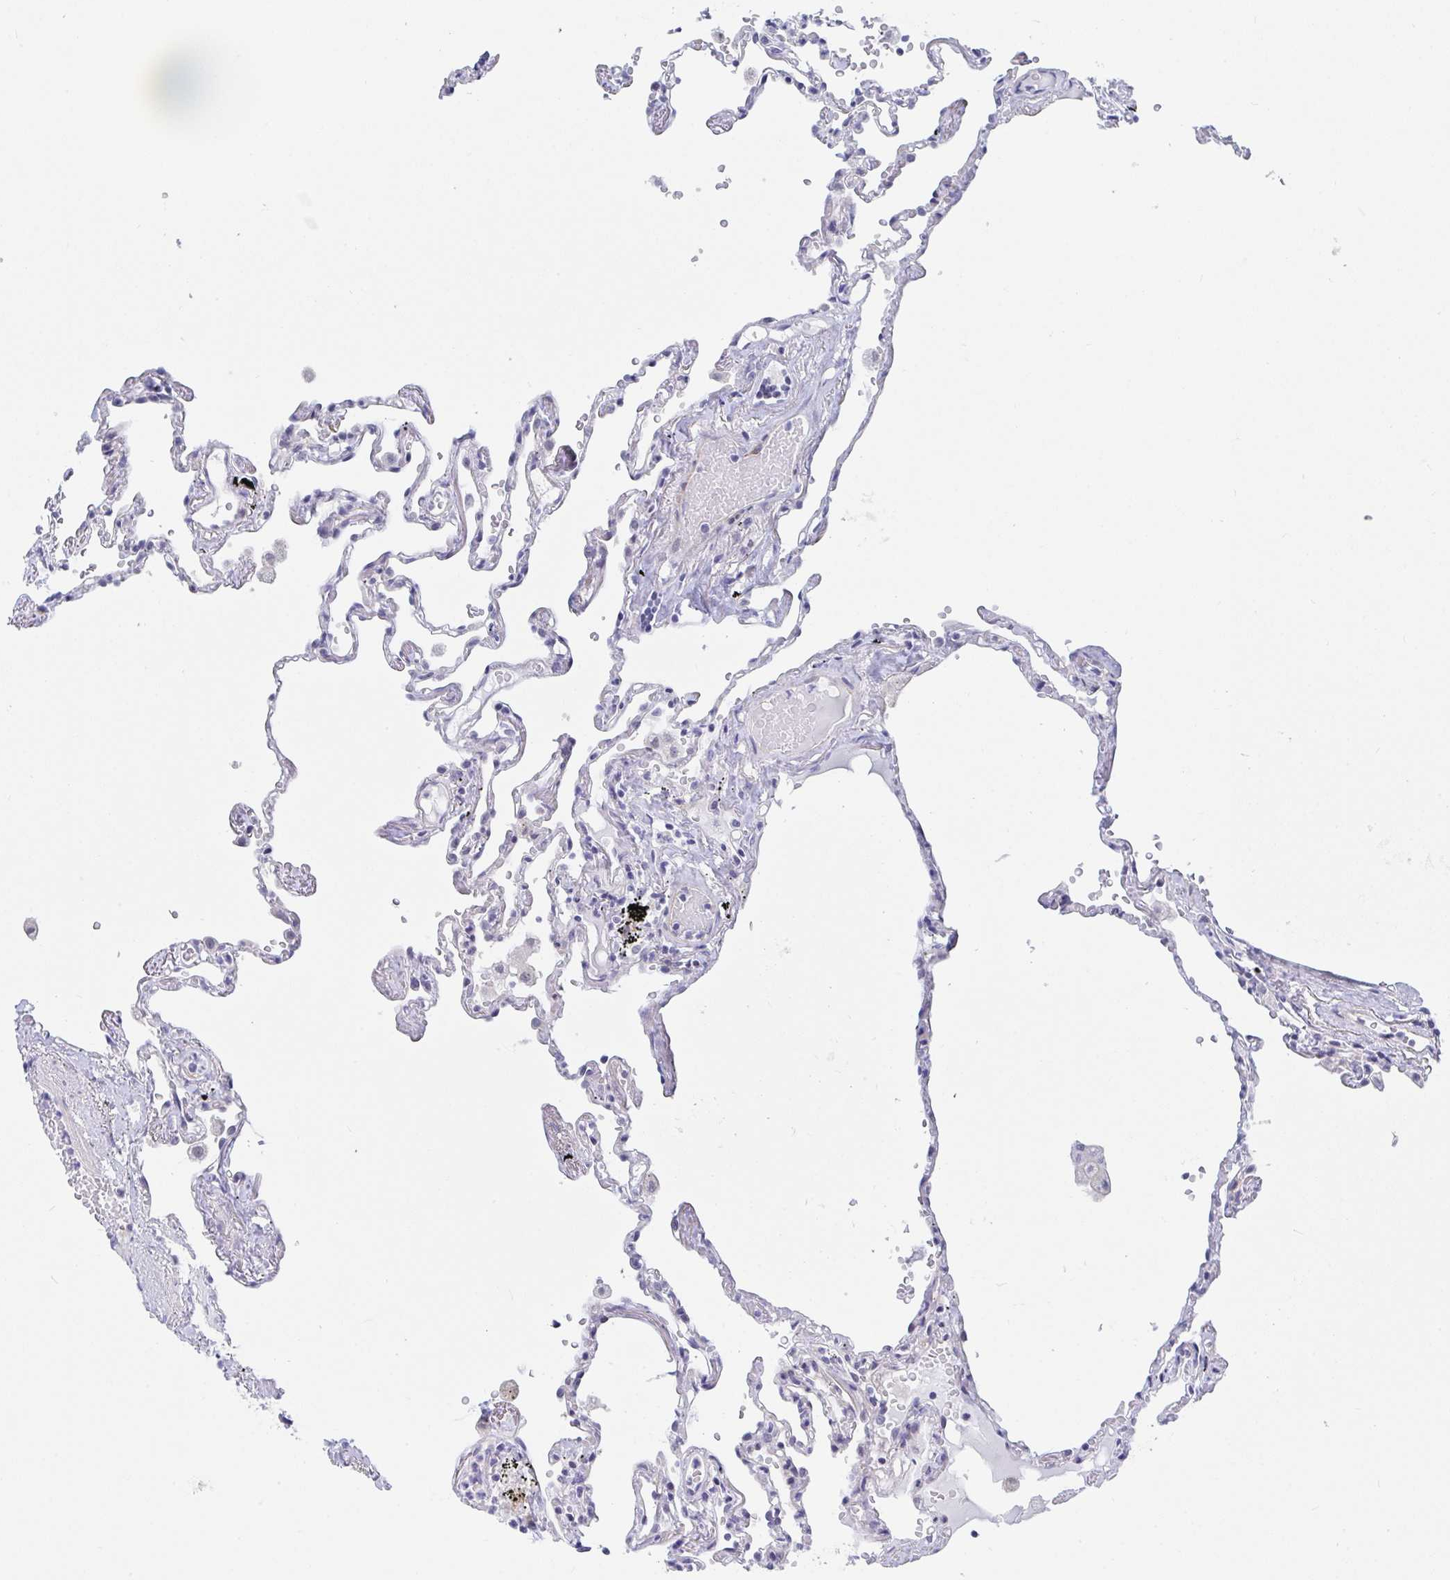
{"staining": {"intensity": "negative", "quantity": "none", "location": "none"}, "tissue": "lung", "cell_type": "Alveolar cells", "image_type": "normal", "snomed": [{"axis": "morphology", "description": "Normal tissue, NOS"}, {"axis": "topography", "description": "Lung"}], "caption": "This is a image of immunohistochemistry (IHC) staining of benign lung, which shows no expression in alveolar cells. (DAB (3,3'-diaminobenzidine) immunohistochemistry with hematoxylin counter stain).", "gene": "DAOA", "patient": {"sex": "female", "age": 67}}